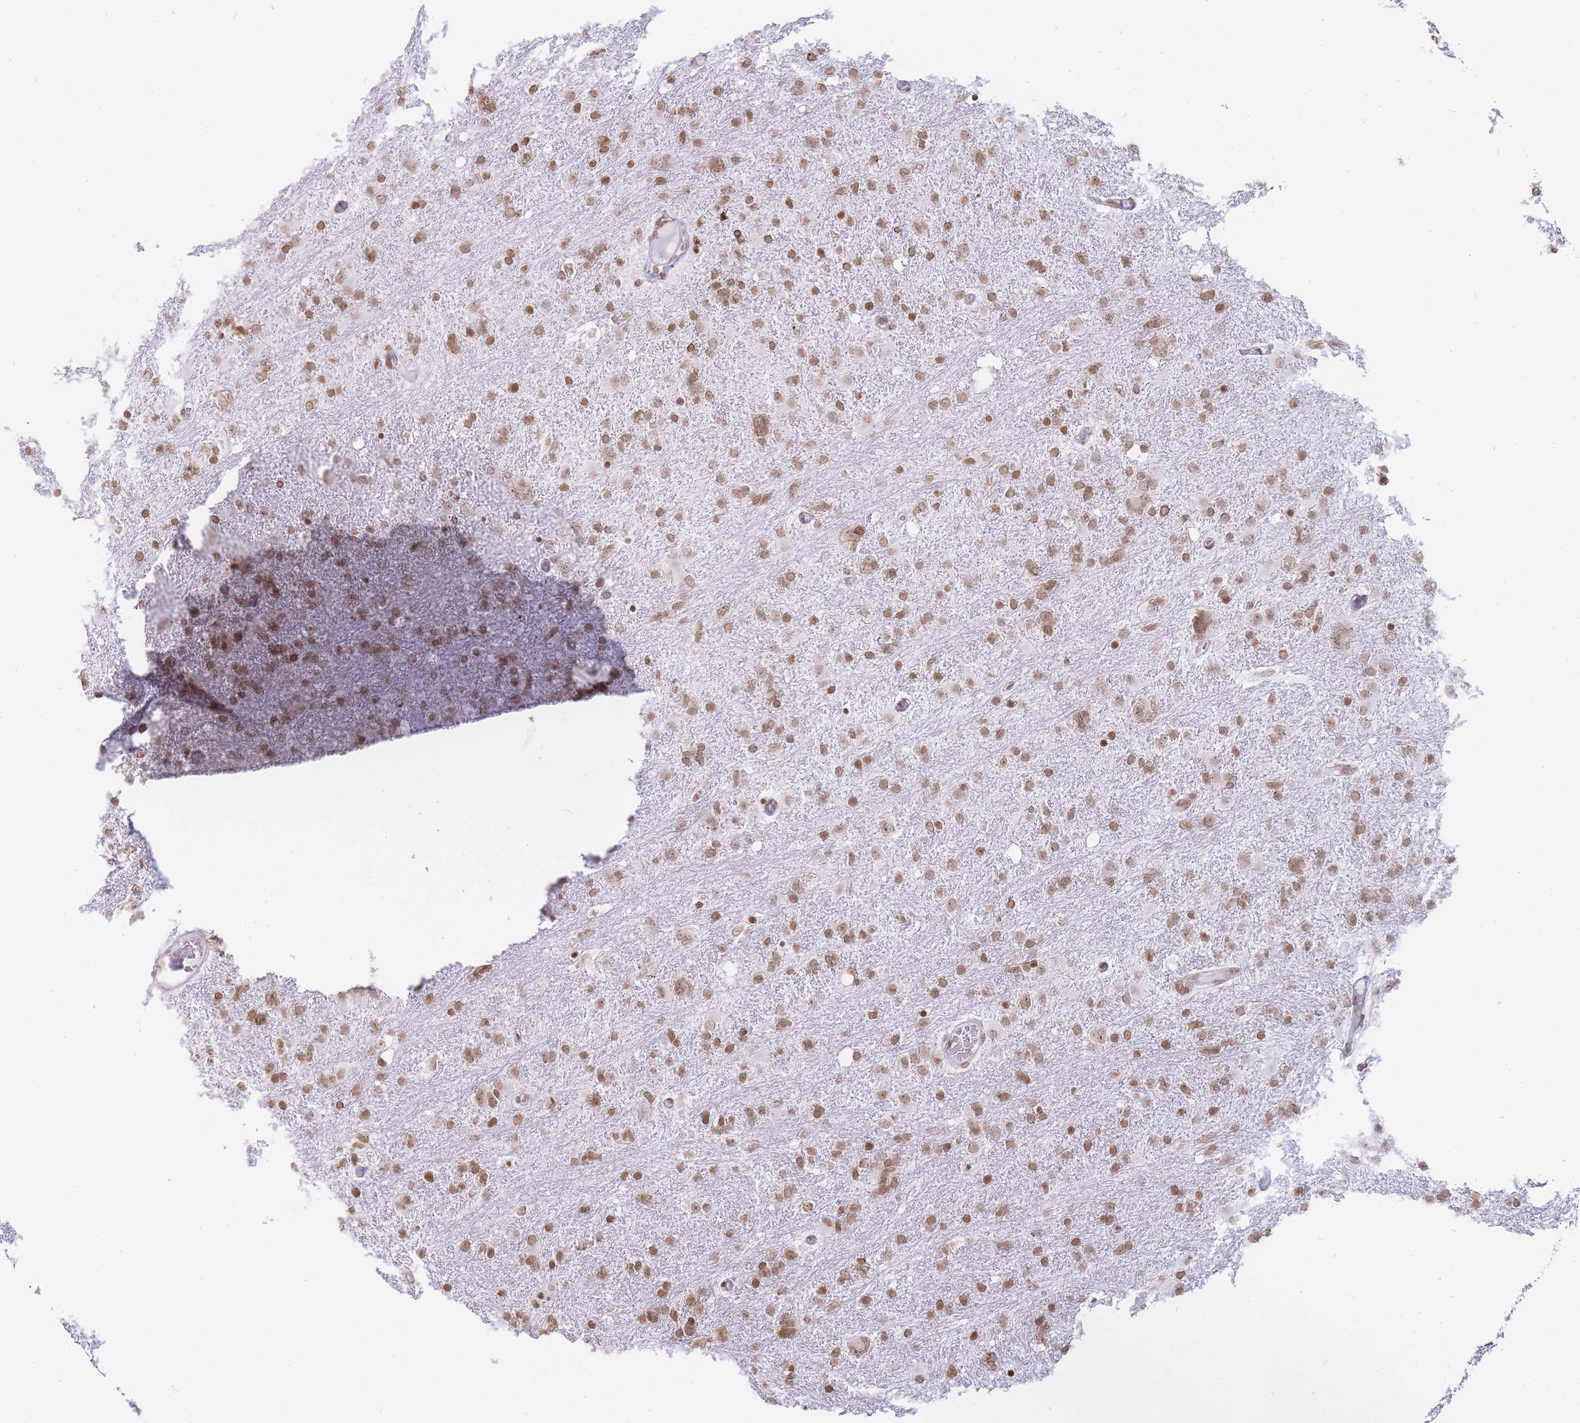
{"staining": {"intensity": "moderate", "quantity": ">75%", "location": "nuclear"}, "tissue": "glioma", "cell_type": "Tumor cells", "image_type": "cancer", "snomed": [{"axis": "morphology", "description": "Glioma, malignant, High grade"}, {"axis": "topography", "description": "Brain"}], "caption": "Tumor cells display medium levels of moderate nuclear staining in approximately >75% of cells in human malignant glioma (high-grade).", "gene": "SHISAL1", "patient": {"sex": "male", "age": 61}}